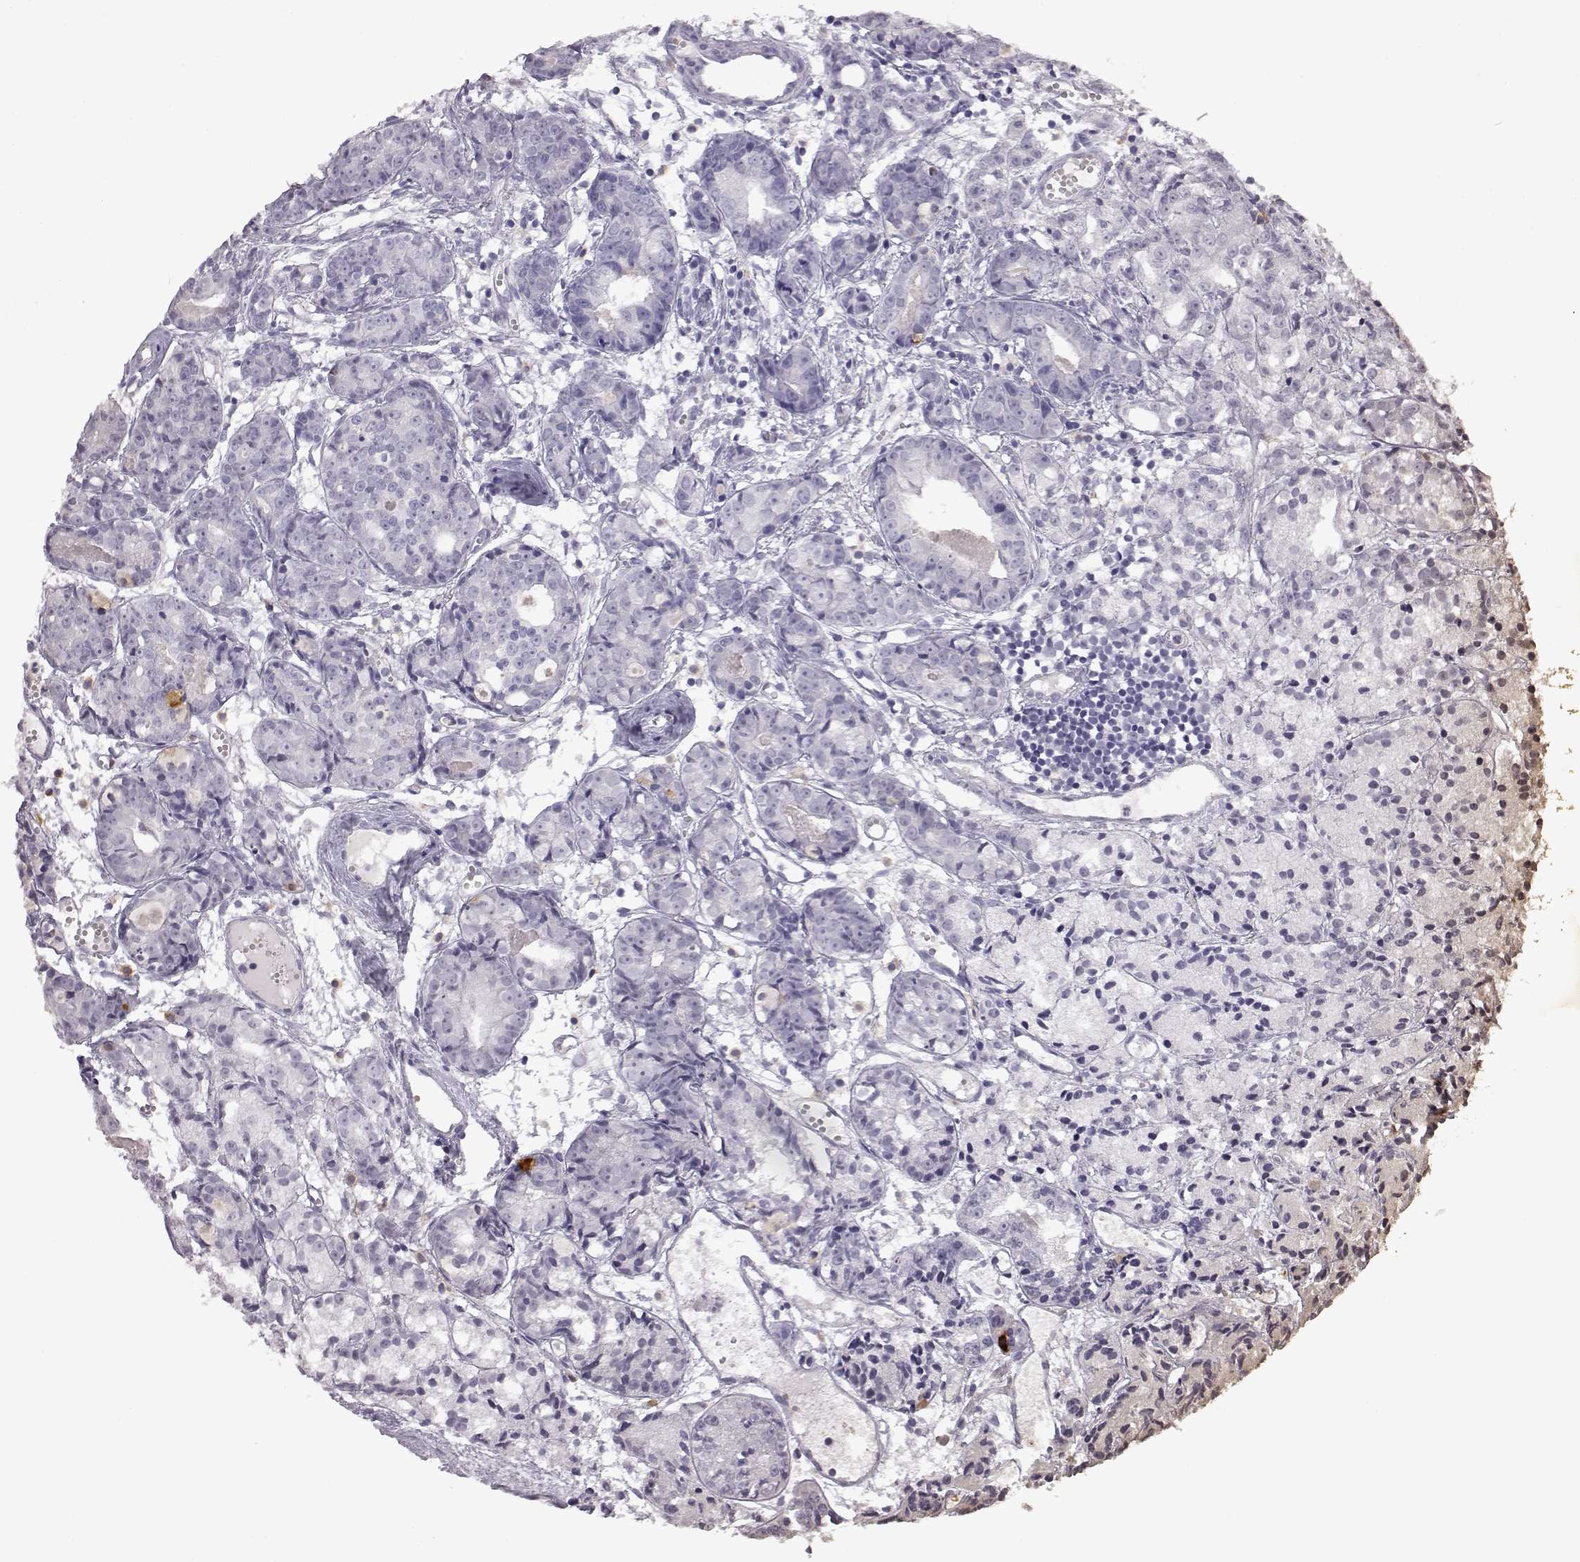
{"staining": {"intensity": "negative", "quantity": "none", "location": "none"}, "tissue": "prostate cancer", "cell_type": "Tumor cells", "image_type": "cancer", "snomed": [{"axis": "morphology", "description": "Adenocarcinoma, Medium grade"}, {"axis": "topography", "description": "Prostate"}], "caption": "There is no significant staining in tumor cells of medium-grade adenocarcinoma (prostate).", "gene": "VGF", "patient": {"sex": "male", "age": 74}}